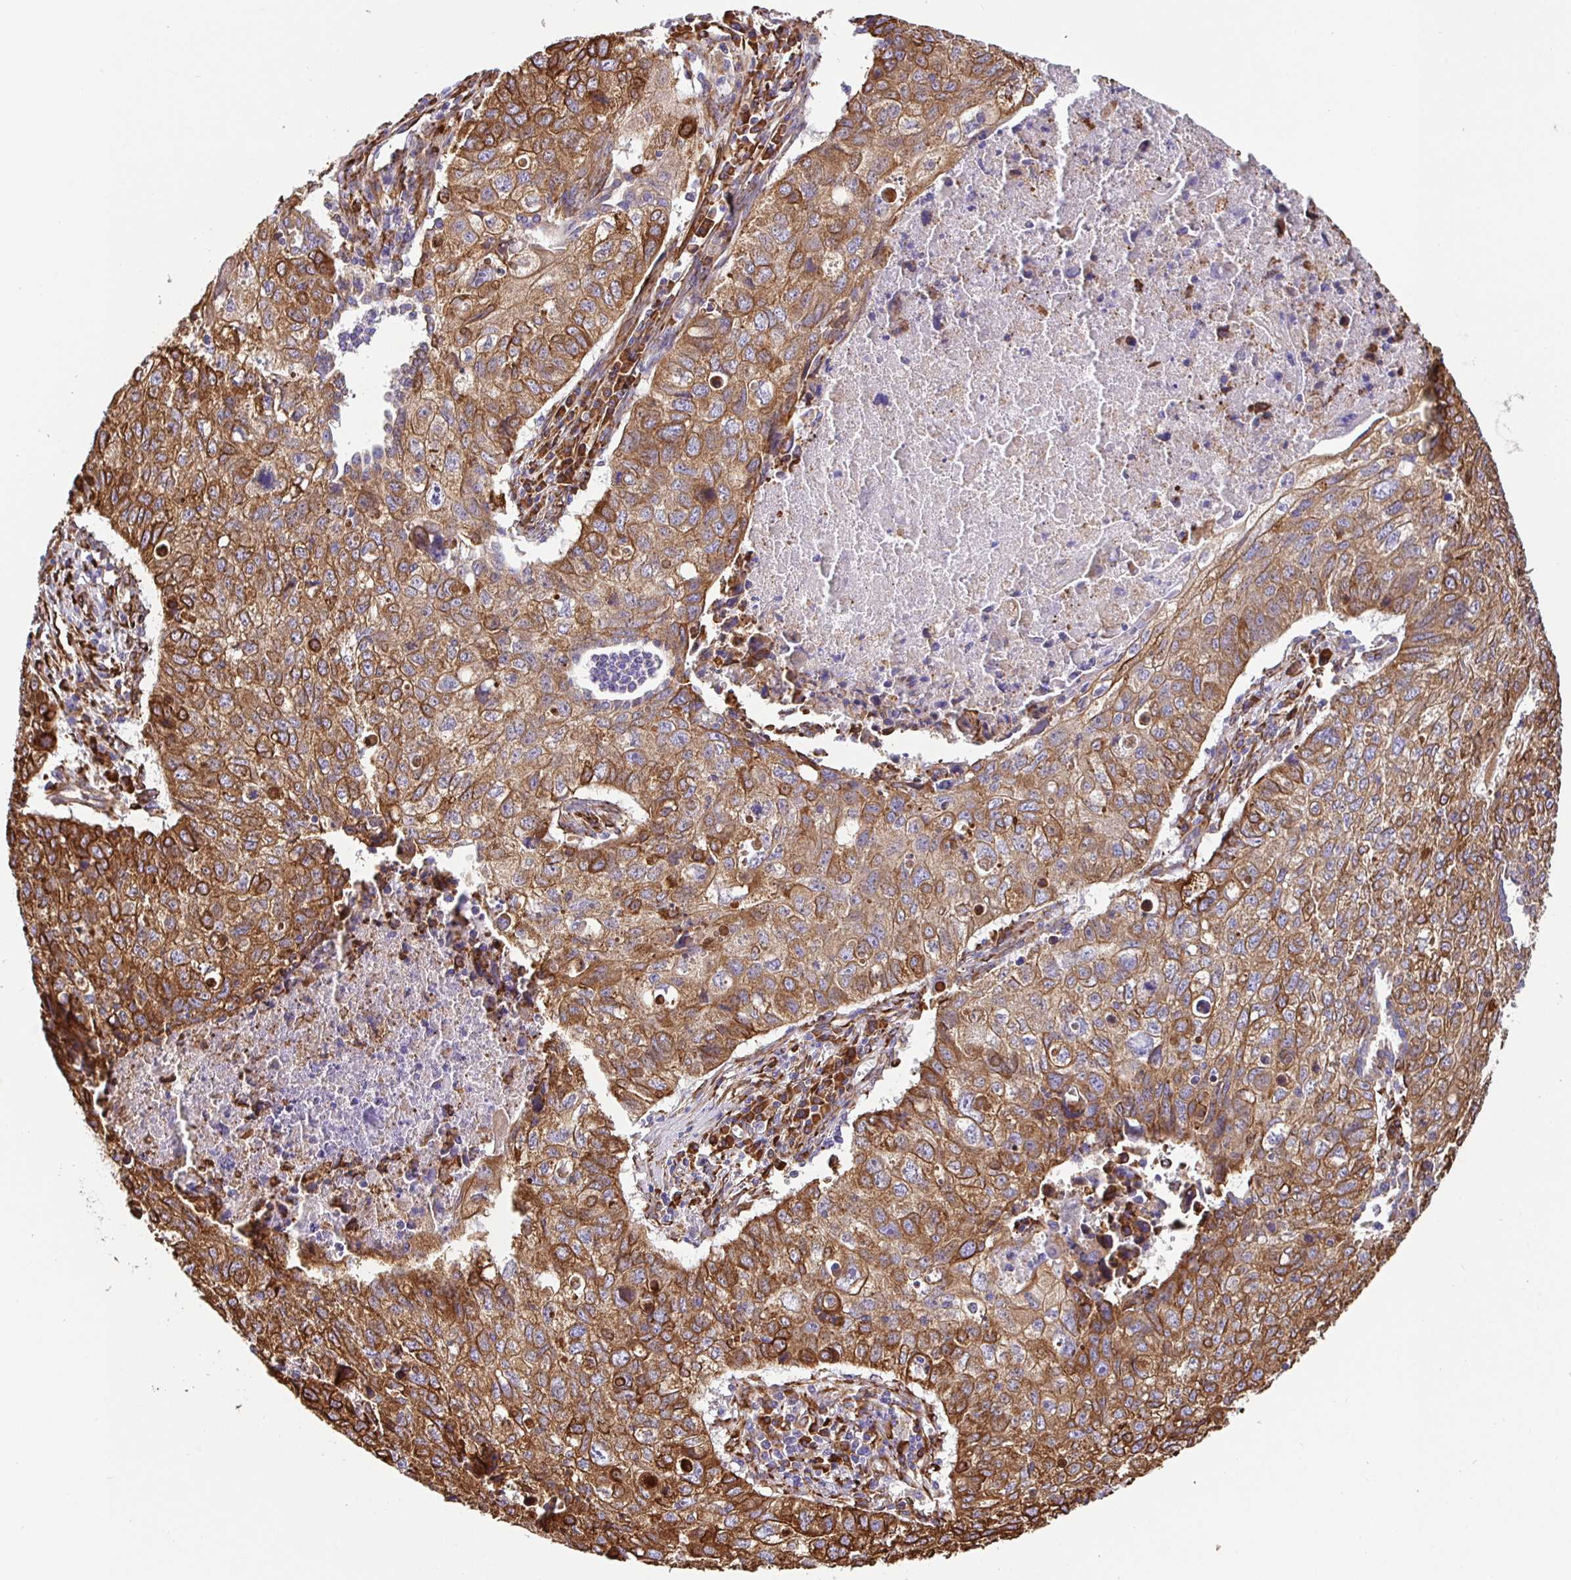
{"staining": {"intensity": "moderate", "quantity": ">75%", "location": "cytoplasmic/membranous"}, "tissue": "lung cancer", "cell_type": "Tumor cells", "image_type": "cancer", "snomed": [{"axis": "morphology", "description": "Normal morphology"}, {"axis": "morphology", "description": "Aneuploidy"}, {"axis": "morphology", "description": "Squamous cell carcinoma, NOS"}, {"axis": "topography", "description": "Lymph node"}, {"axis": "topography", "description": "Lung"}], "caption": "Immunohistochemistry (IHC) (DAB (3,3'-diaminobenzidine)) staining of human aneuploidy (lung) exhibits moderate cytoplasmic/membranous protein positivity in about >75% of tumor cells.", "gene": "MAOA", "patient": {"sex": "female", "age": 76}}